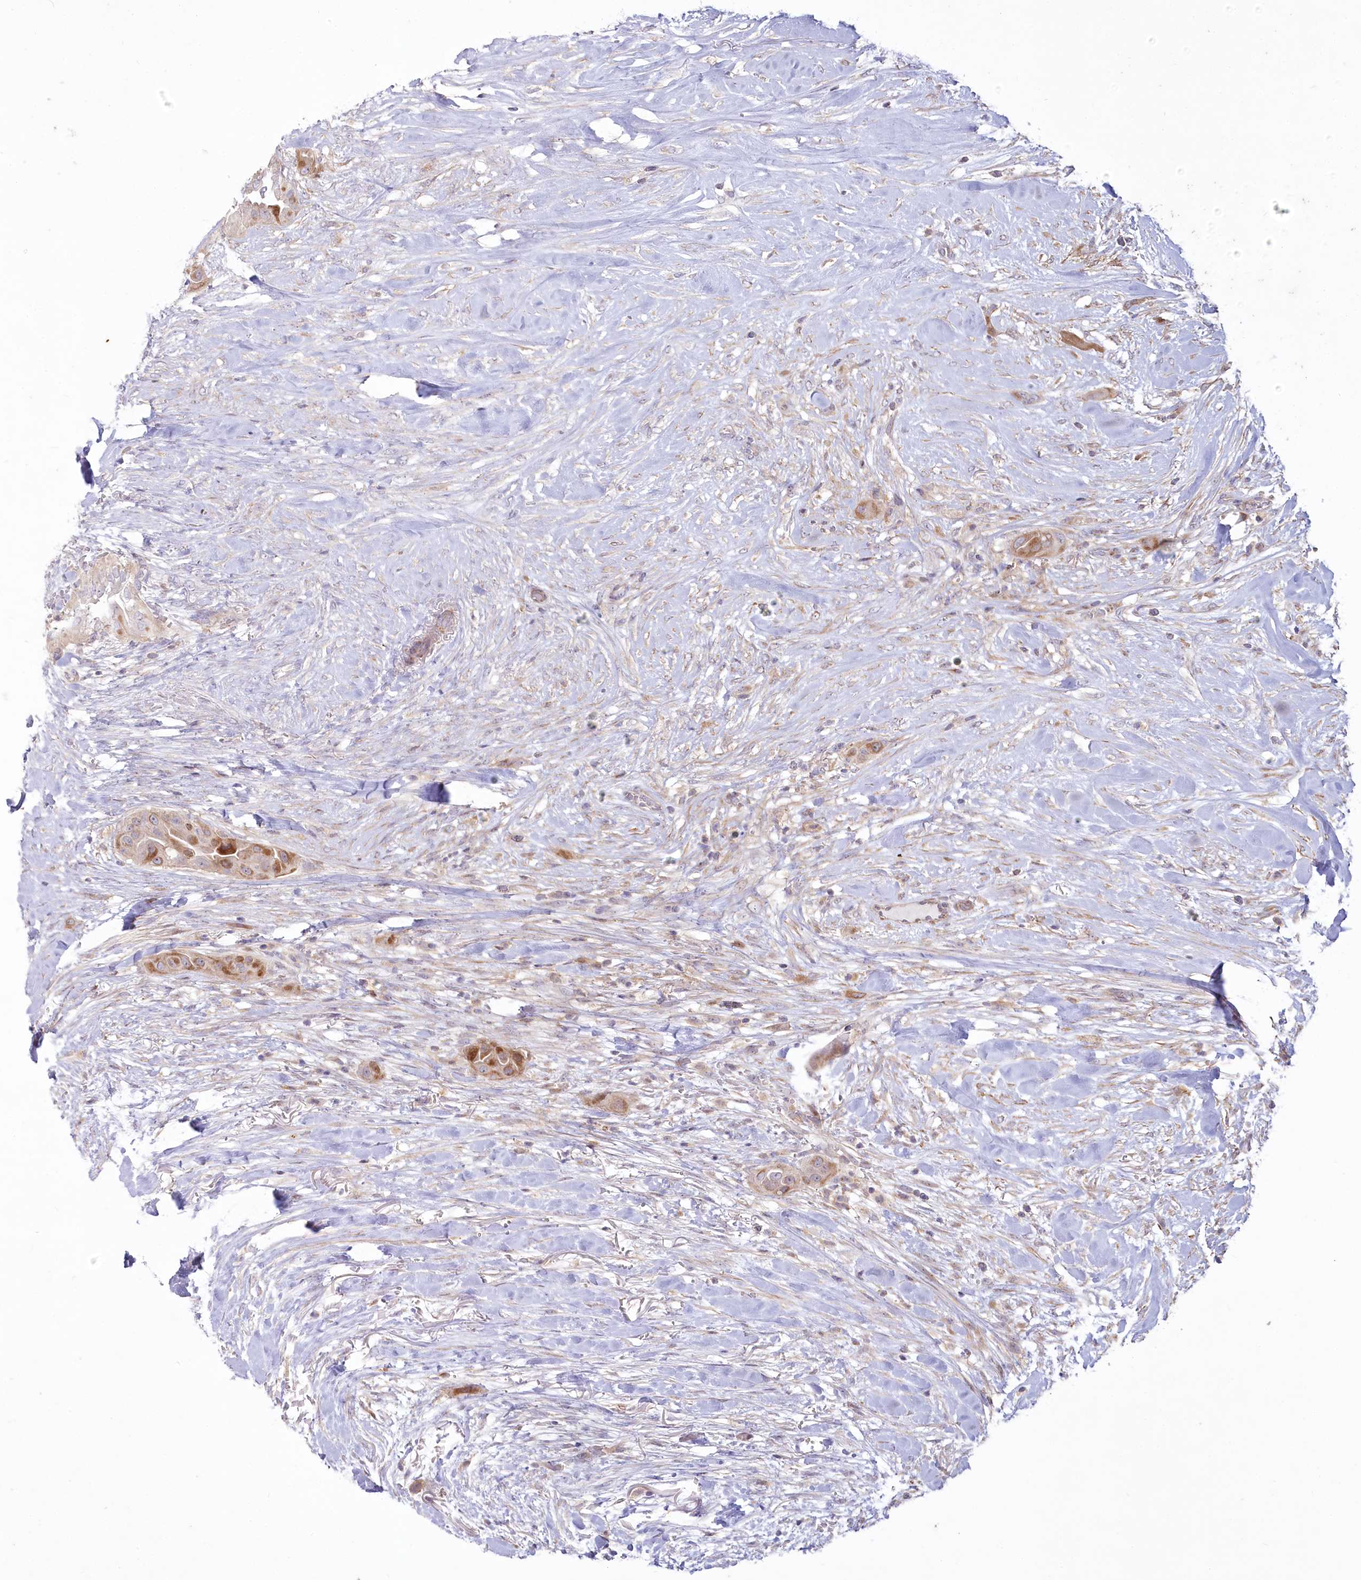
{"staining": {"intensity": "moderate", "quantity": ">75%", "location": "cytoplasmic/membranous"}, "tissue": "thyroid cancer", "cell_type": "Tumor cells", "image_type": "cancer", "snomed": [{"axis": "morphology", "description": "Papillary adenocarcinoma, NOS"}, {"axis": "topography", "description": "Thyroid gland"}], "caption": "Immunohistochemistry (IHC) image of papillary adenocarcinoma (thyroid) stained for a protein (brown), which exhibits medium levels of moderate cytoplasmic/membranous expression in about >75% of tumor cells.", "gene": "MTG1", "patient": {"sex": "female", "age": 59}}